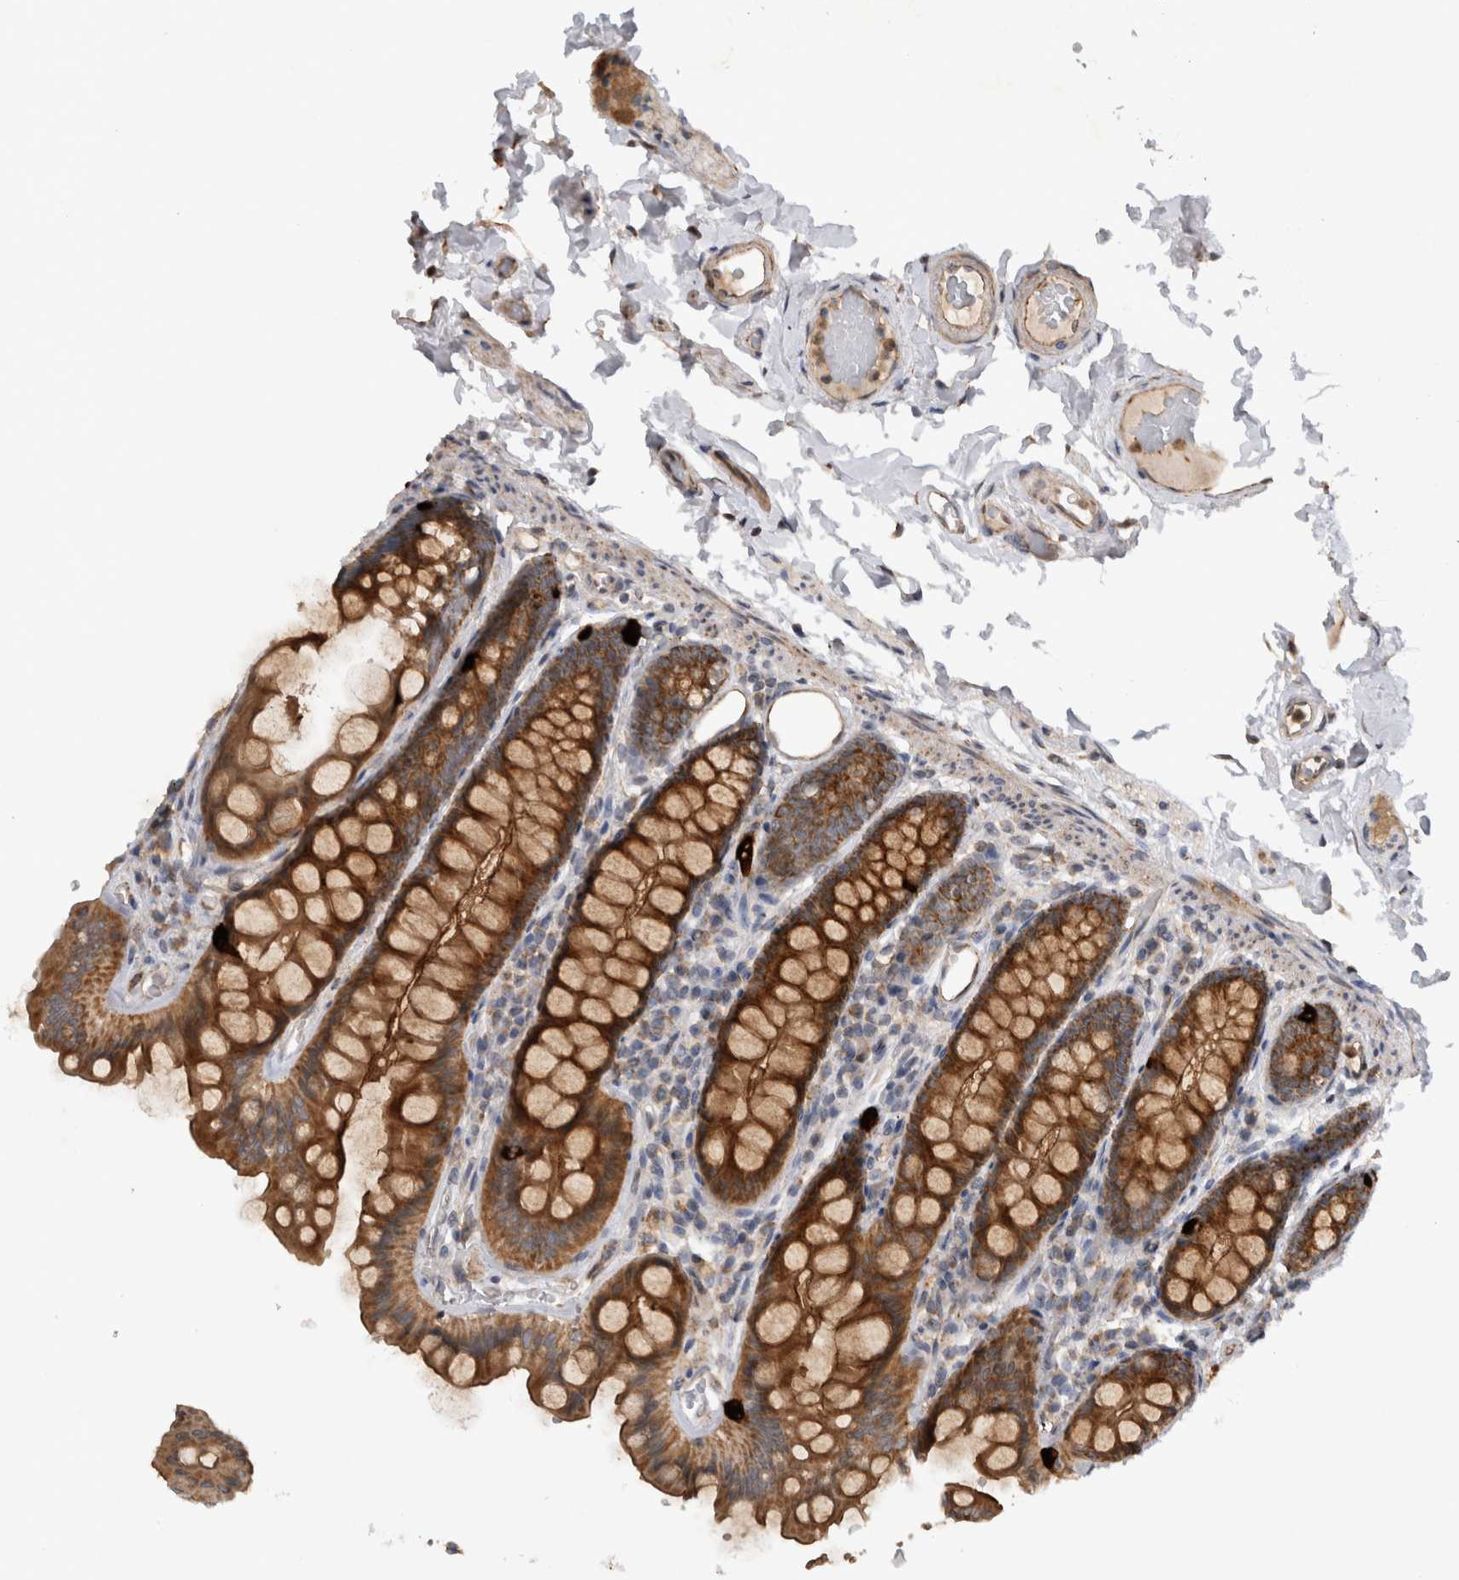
{"staining": {"intensity": "moderate", "quantity": ">75%", "location": "cytoplasmic/membranous"}, "tissue": "colon", "cell_type": "Endothelial cells", "image_type": "normal", "snomed": [{"axis": "morphology", "description": "Normal tissue, NOS"}, {"axis": "topography", "description": "Colon"}, {"axis": "topography", "description": "Peripheral nerve tissue"}], "caption": "A micrograph of human colon stained for a protein exhibits moderate cytoplasmic/membranous brown staining in endothelial cells. Immunohistochemistry (ihc) stains the protein in brown and the nuclei are stained blue.", "gene": "KCNIP1", "patient": {"sex": "female", "age": 61}}